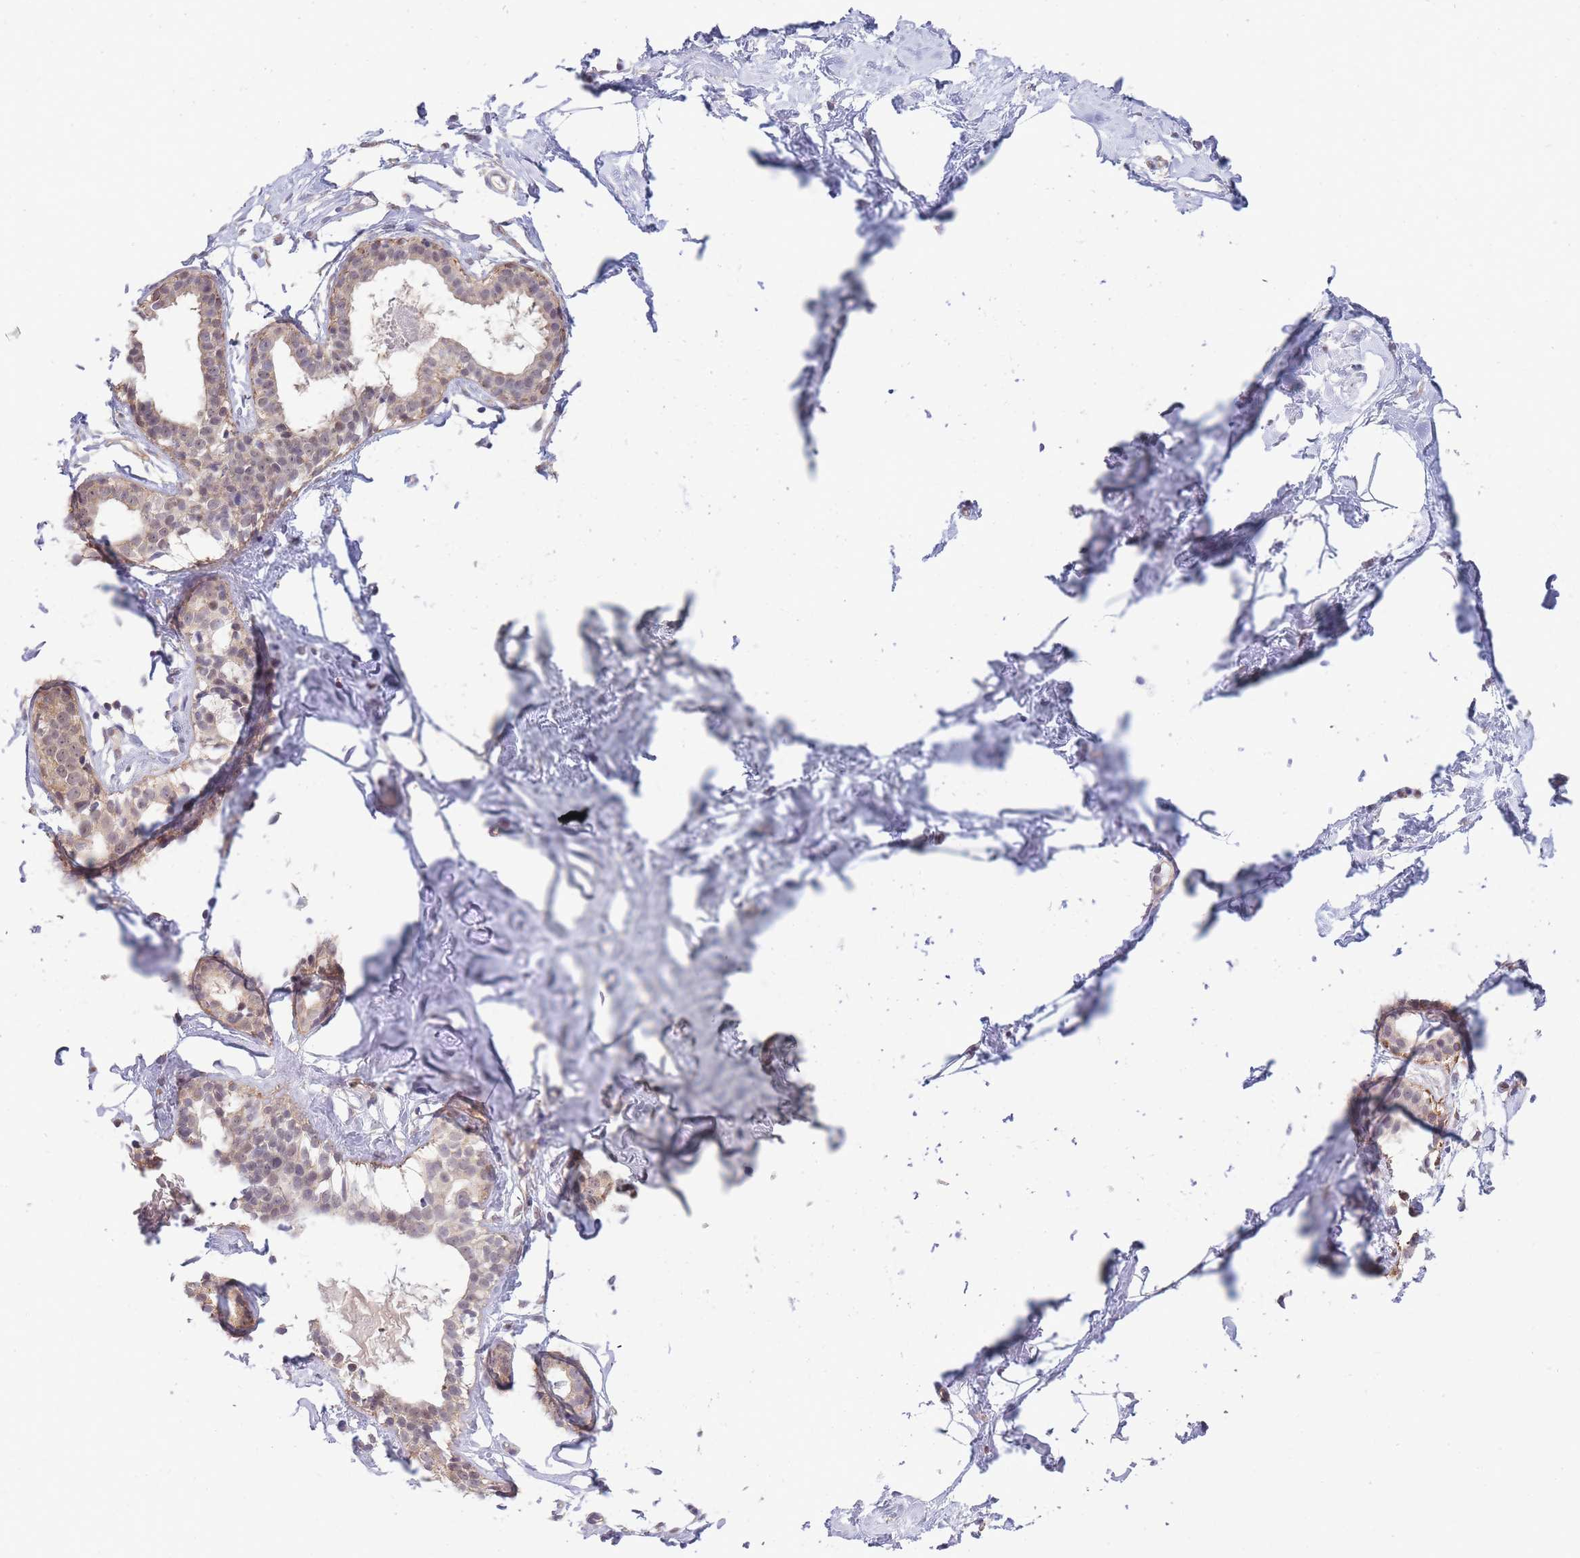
{"staining": {"intensity": "negative", "quantity": "none", "location": "none"}, "tissue": "breast", "cell_type": "Adipocytes", "image_type": "normal", "snomed": [{"axis": "morphology", "description": "Normal tissue, NOS"}, {"axis": "morphology", "description": "Adenoma, NOS"}, {"axis": "topography", "description": "Breast"}], "caption": "High magnification brightfield microscopy of normal breast stained with DAB (brown) and counterstained with hematoxylin (blue): adipocytes show no significant positivity.", "gene": "C19orf25", "patient": {"sex": "female", "age": 23}}